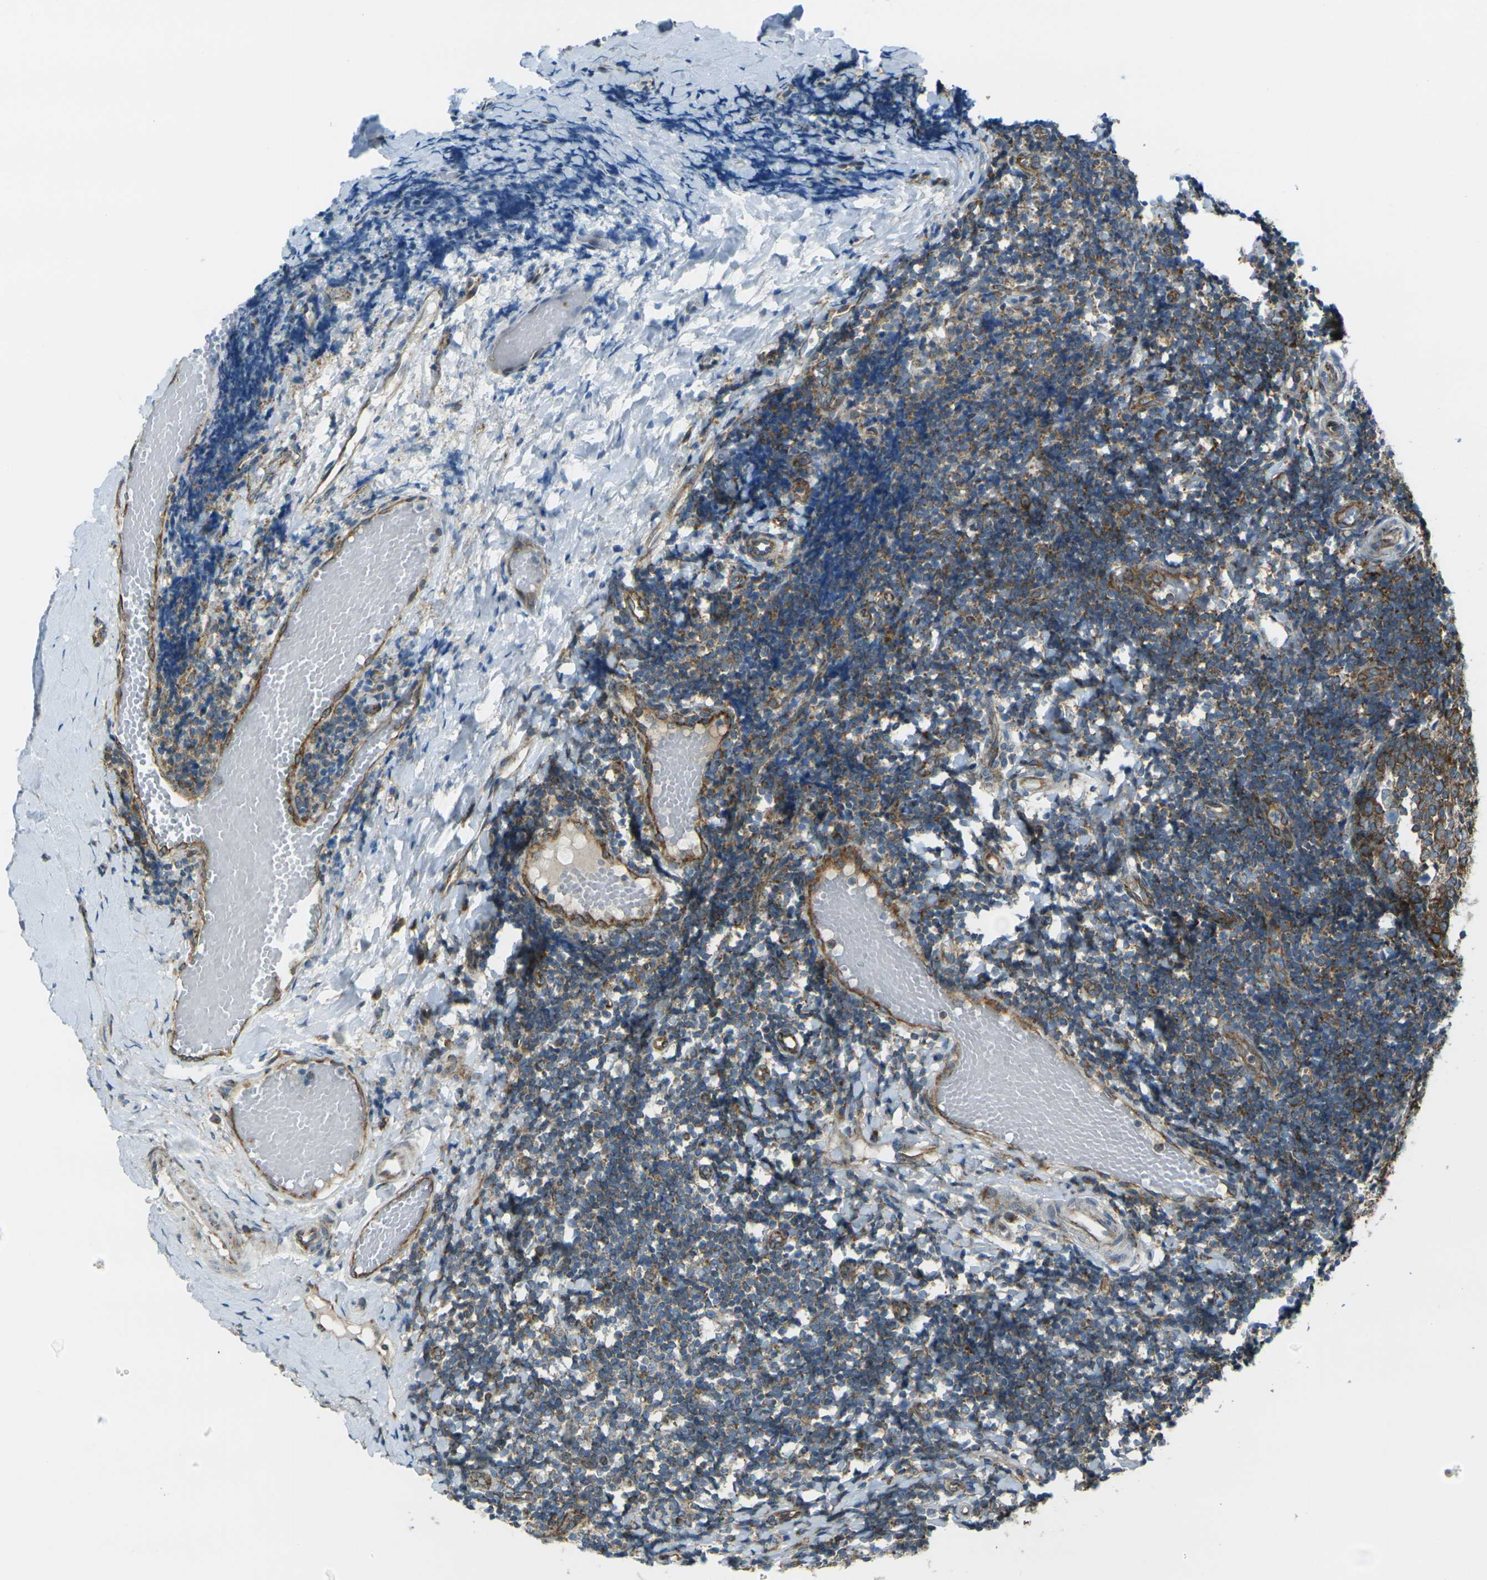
{"staining": {"intensity": "strong", "quantity": ">75%", "location": "cytoplasmic/membranous"}, "tissue": "tonsil", "cell_type": "Germinal center cells", "image_type": "normal", "snomed": [{"axis": "morphology", "description": "Normal tissue, NOS"}, {"axis": "topography", "description": "Tonsil"}], "caption": "Immunohistochemistry (IHC) of normal tonsil reveals high levels of strong cytoplasmic/membranous staining in about >75% of germinal center cells.", "gene": "CELSR2", "patient": {"sex": "female", "age": 19}}